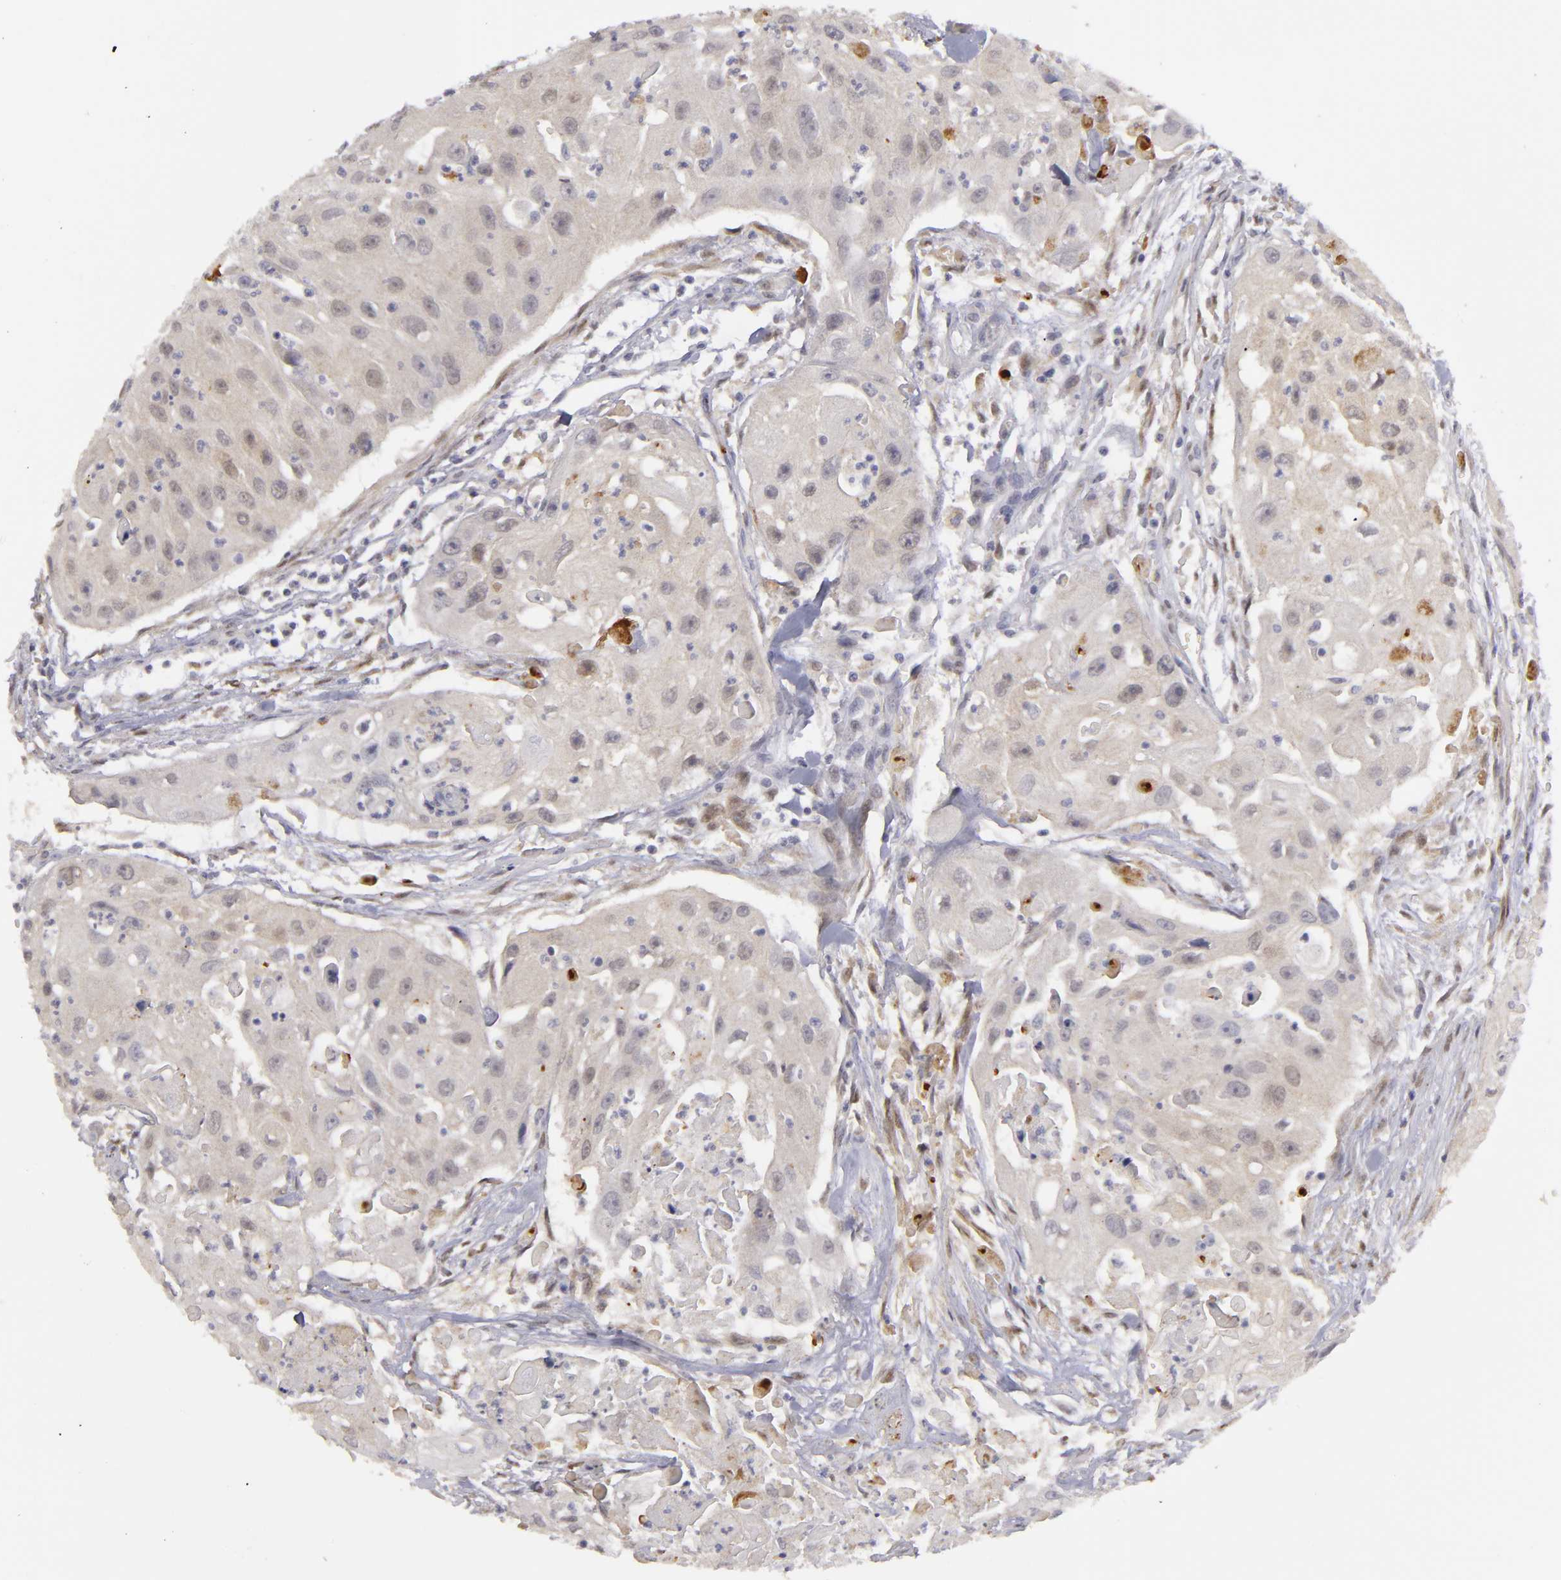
{"staining": {"intensity": "negative", "quantity": "none", "location": "none"}, "tissue": "head and neck cancer", "cell_type": "Tumor cells", "image_type": "cancer", "snomed": [{"axis": "morphology", "description": "Squamous cell carcinoma, NOS"}, {"axis": "topography", "description": "Head-Neck"}], "caption": "Immunohistochemistry (IHC) photomicrograph of head and neck cancer (squamous cell carcinoma) stained for a protein (brown), which exhibits no expression in tumor cells.", "gene": "EFS", "patient": {"sex": "male", "age": 64}}